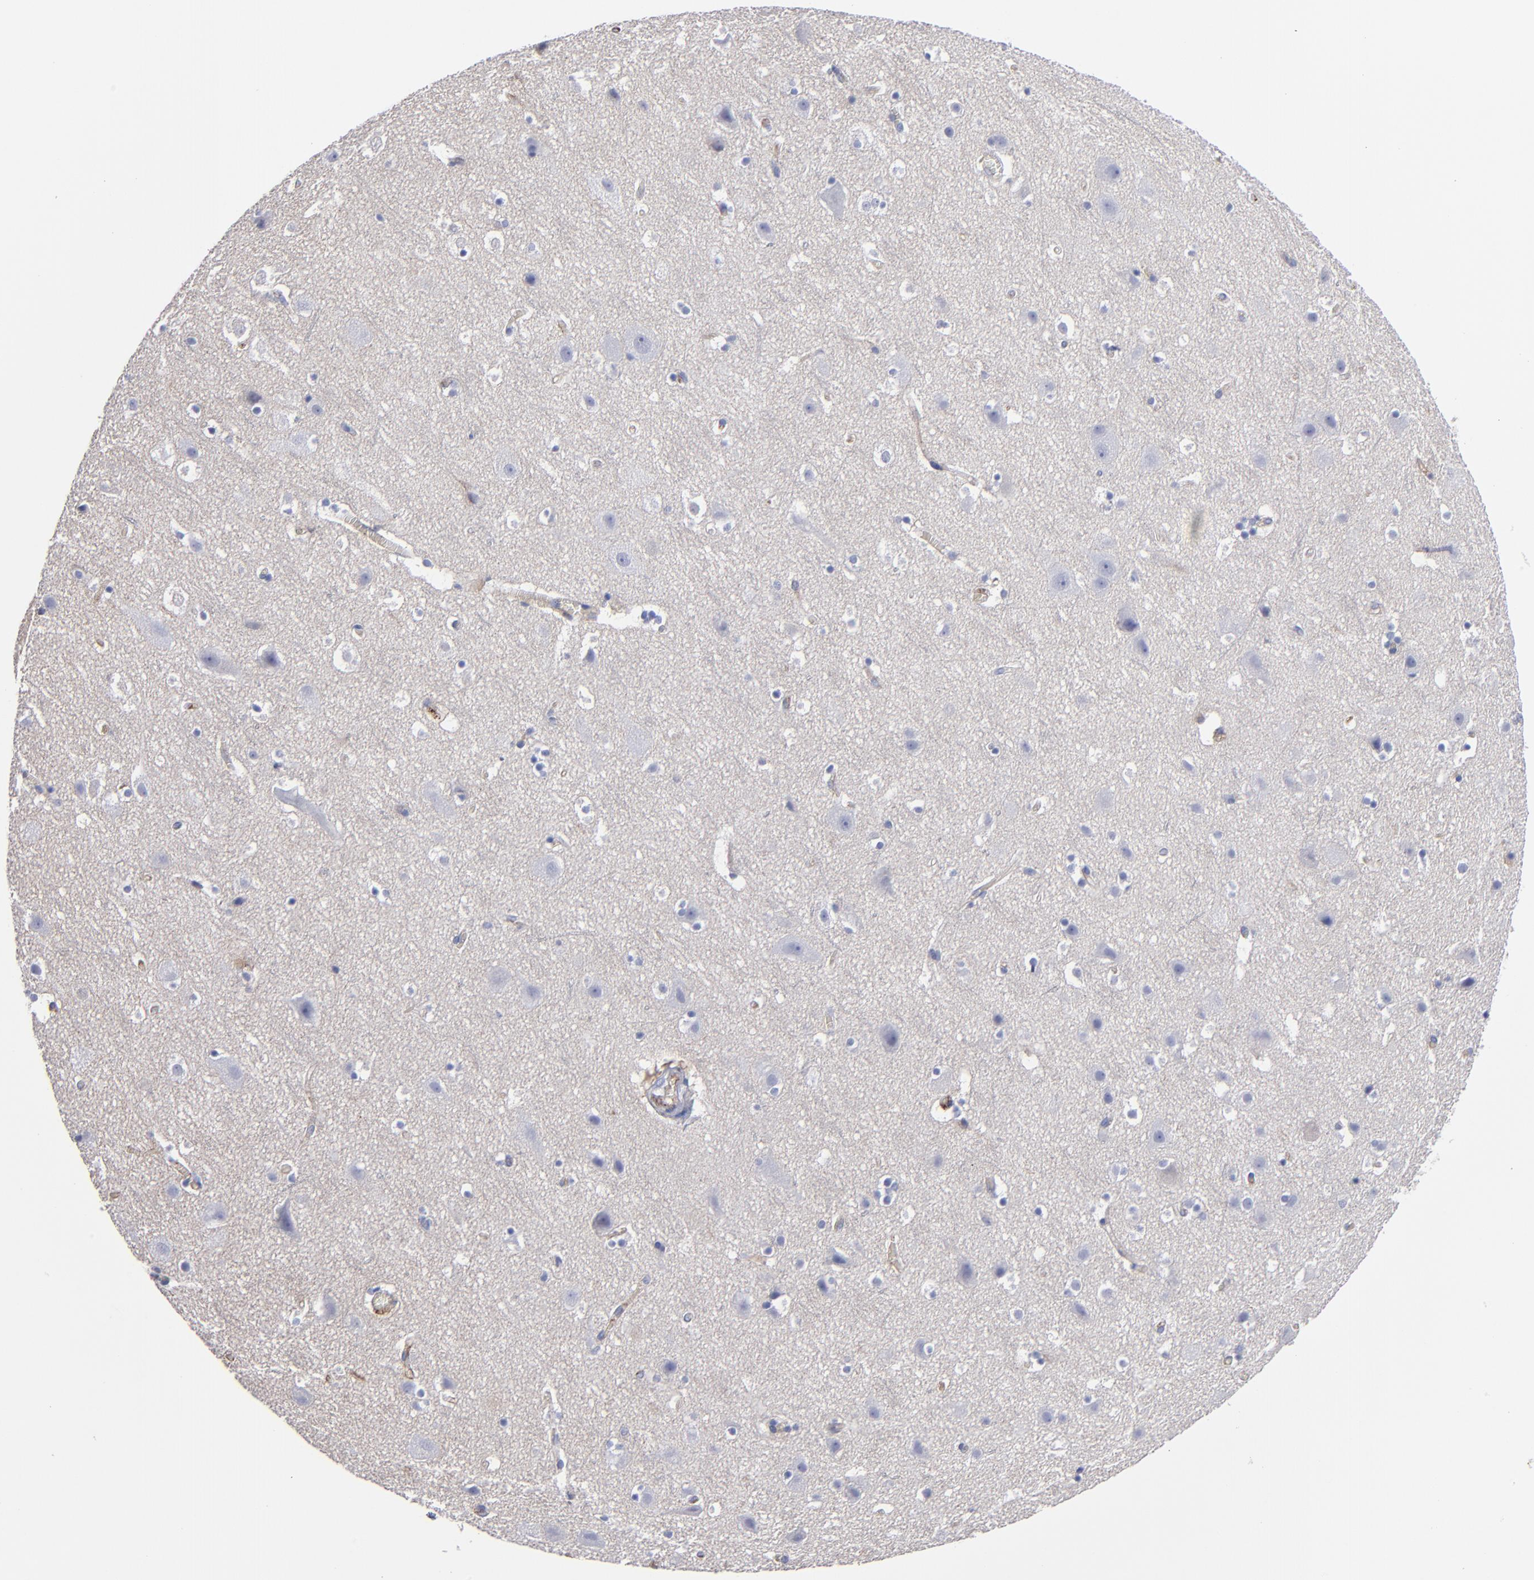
{"staining": {"intensity": "moderate", "quantity": "<25%", "location": "cytoplasmic/membranous"}, "tissue": "cerebral cortex", "cell_type": "Endothelial cells", "image_type": "normal", "snomed": [{"axis": "morphology", "description": "Normal tissue, NOS"}, {"axis": "topography", "description": "Cerebral cortex"}], "caption": "Protein expression analysis of normal cerebral cortex exhibits moderate cytoplasmic/membranous positivity in about <25% of endothelial cells. (DAB (3,3'-diaminobenzidine) IHC with brightfield microscopy, high magnification).", "gene": "TM4SF1", "patient": {"sex": "male", "age": 45}}